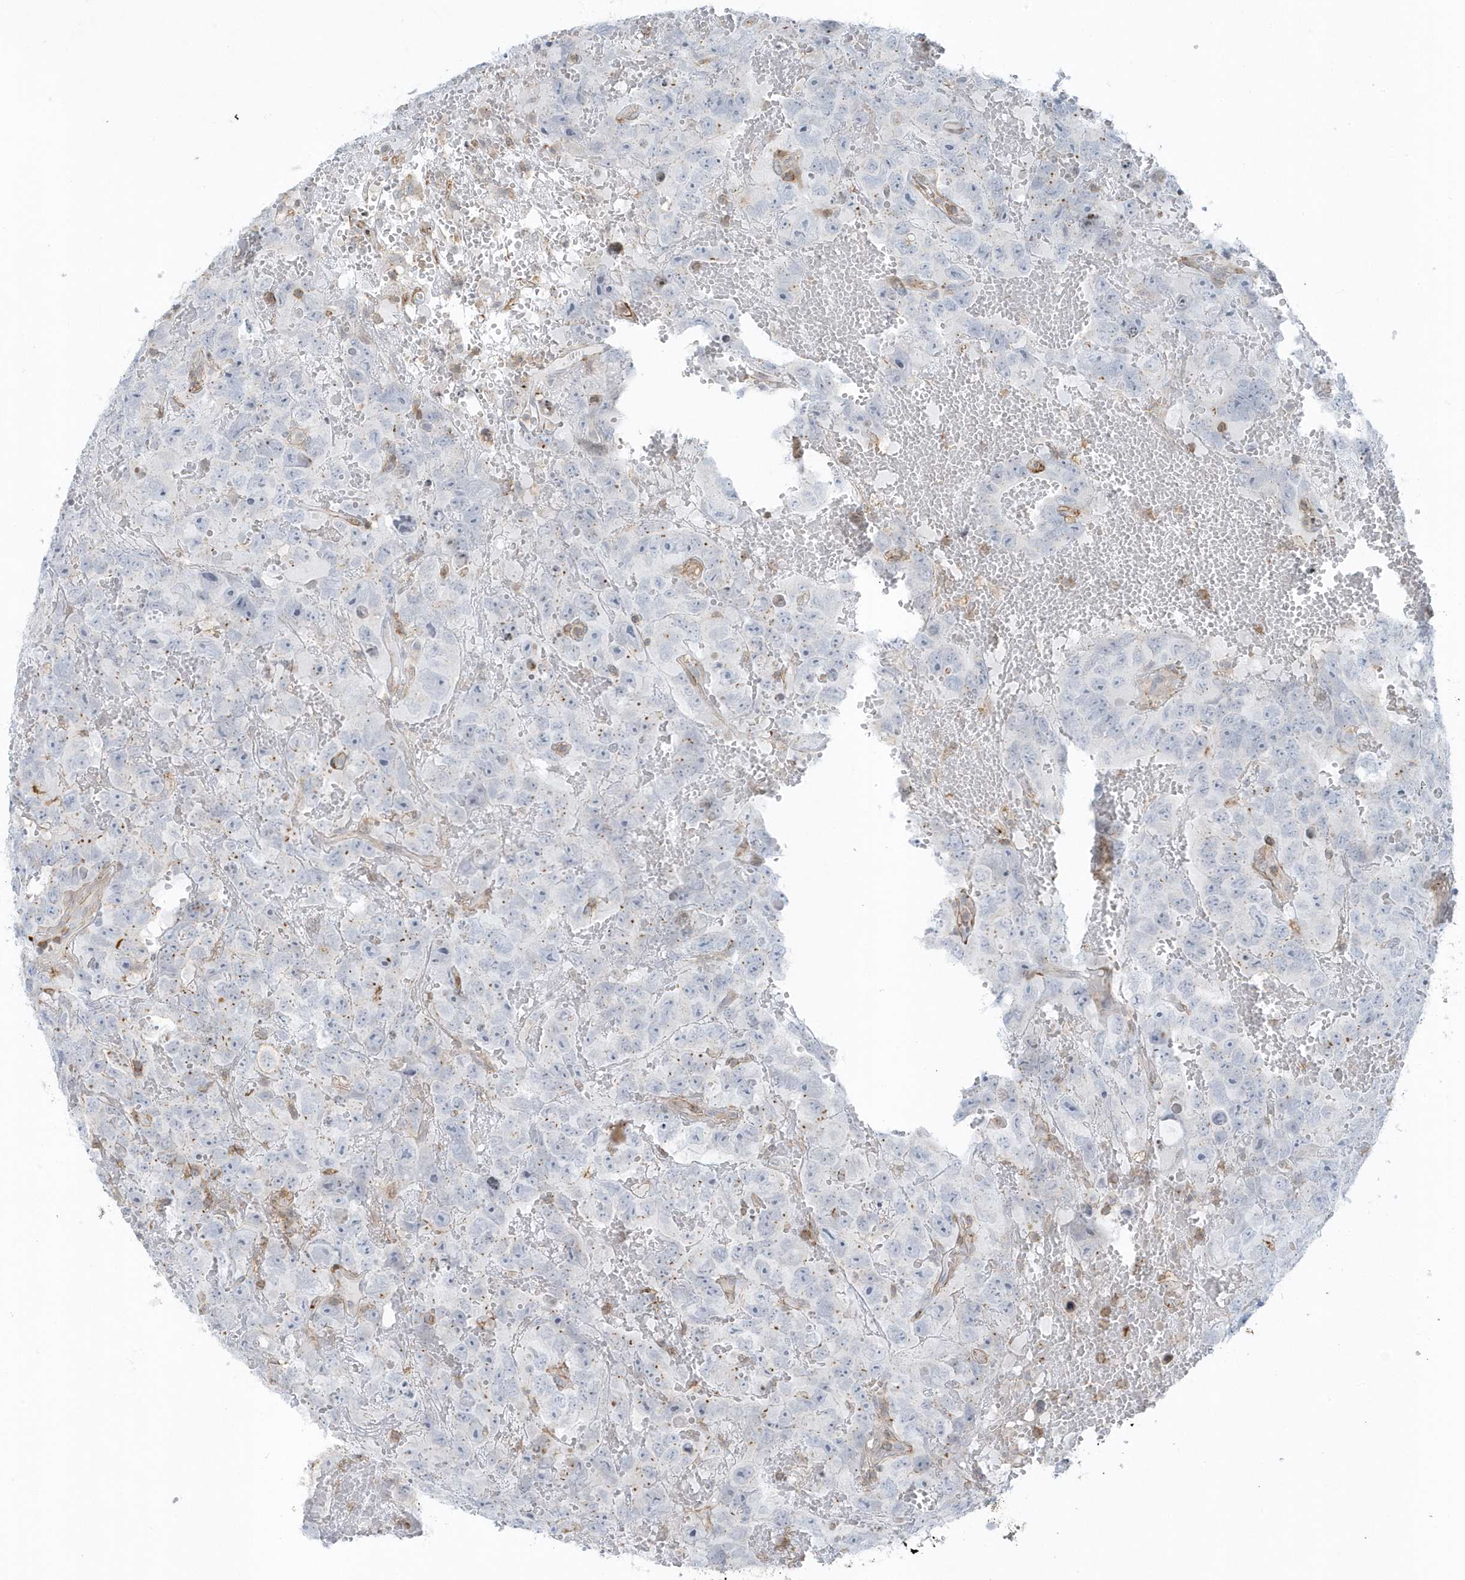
{"staining": {"intensity": "negative", "quantity": "none", "location": "none"}, "tissue": "testis cancer", "cell_type": "Tumor cells", "image_type": "cancer", "snomed": [{"axis": "morphology", "description": "Carcinoma, Embryonal, NOS"}, {"axis": "topography", "description": "Testis"}], "caption": "This is an IHC histopathology image of embryonal carcinoma (testis). There is no expression in tumor cells.", "gene": "CACNB2", "patient": {"sex": "male", "age": 45}}